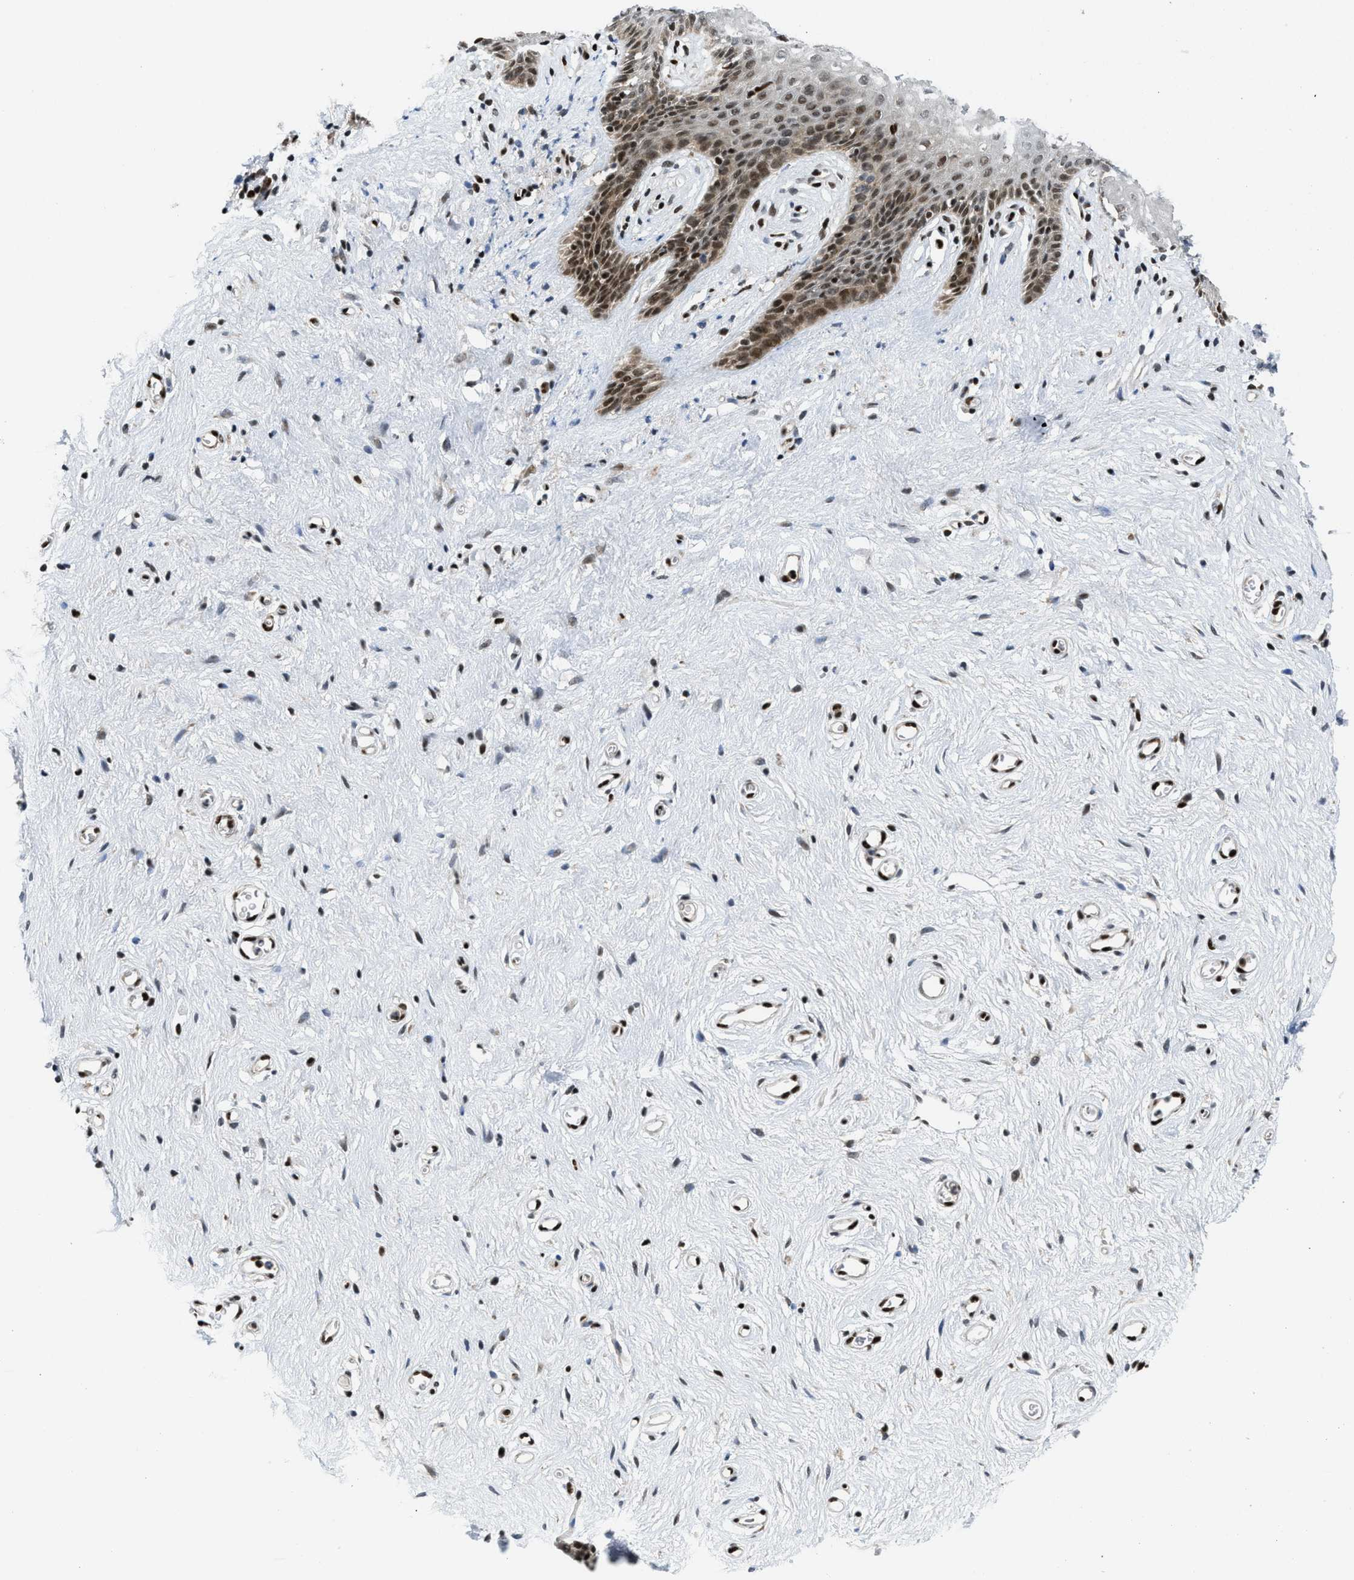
{"staining": {"intensity": "moderate", "quantity": ">75%", "location": "nuclear"}, "tissue": "vagina", "cell_type": "Squamous epithelial cells", "image_type": "normal", "snomed": [{"axis": "morphology", "description": "Normal tissue, NOS"}, {"axis": "topography", "description": "Vagina"}], "caption": "Immunohistochemical staining of benign human vagina displays medium levels of moderate nuclear expression in about >75% of squamous epithelial cells.", "gene": "RFX5", "patient": {"sex": "female", "age": 44}}